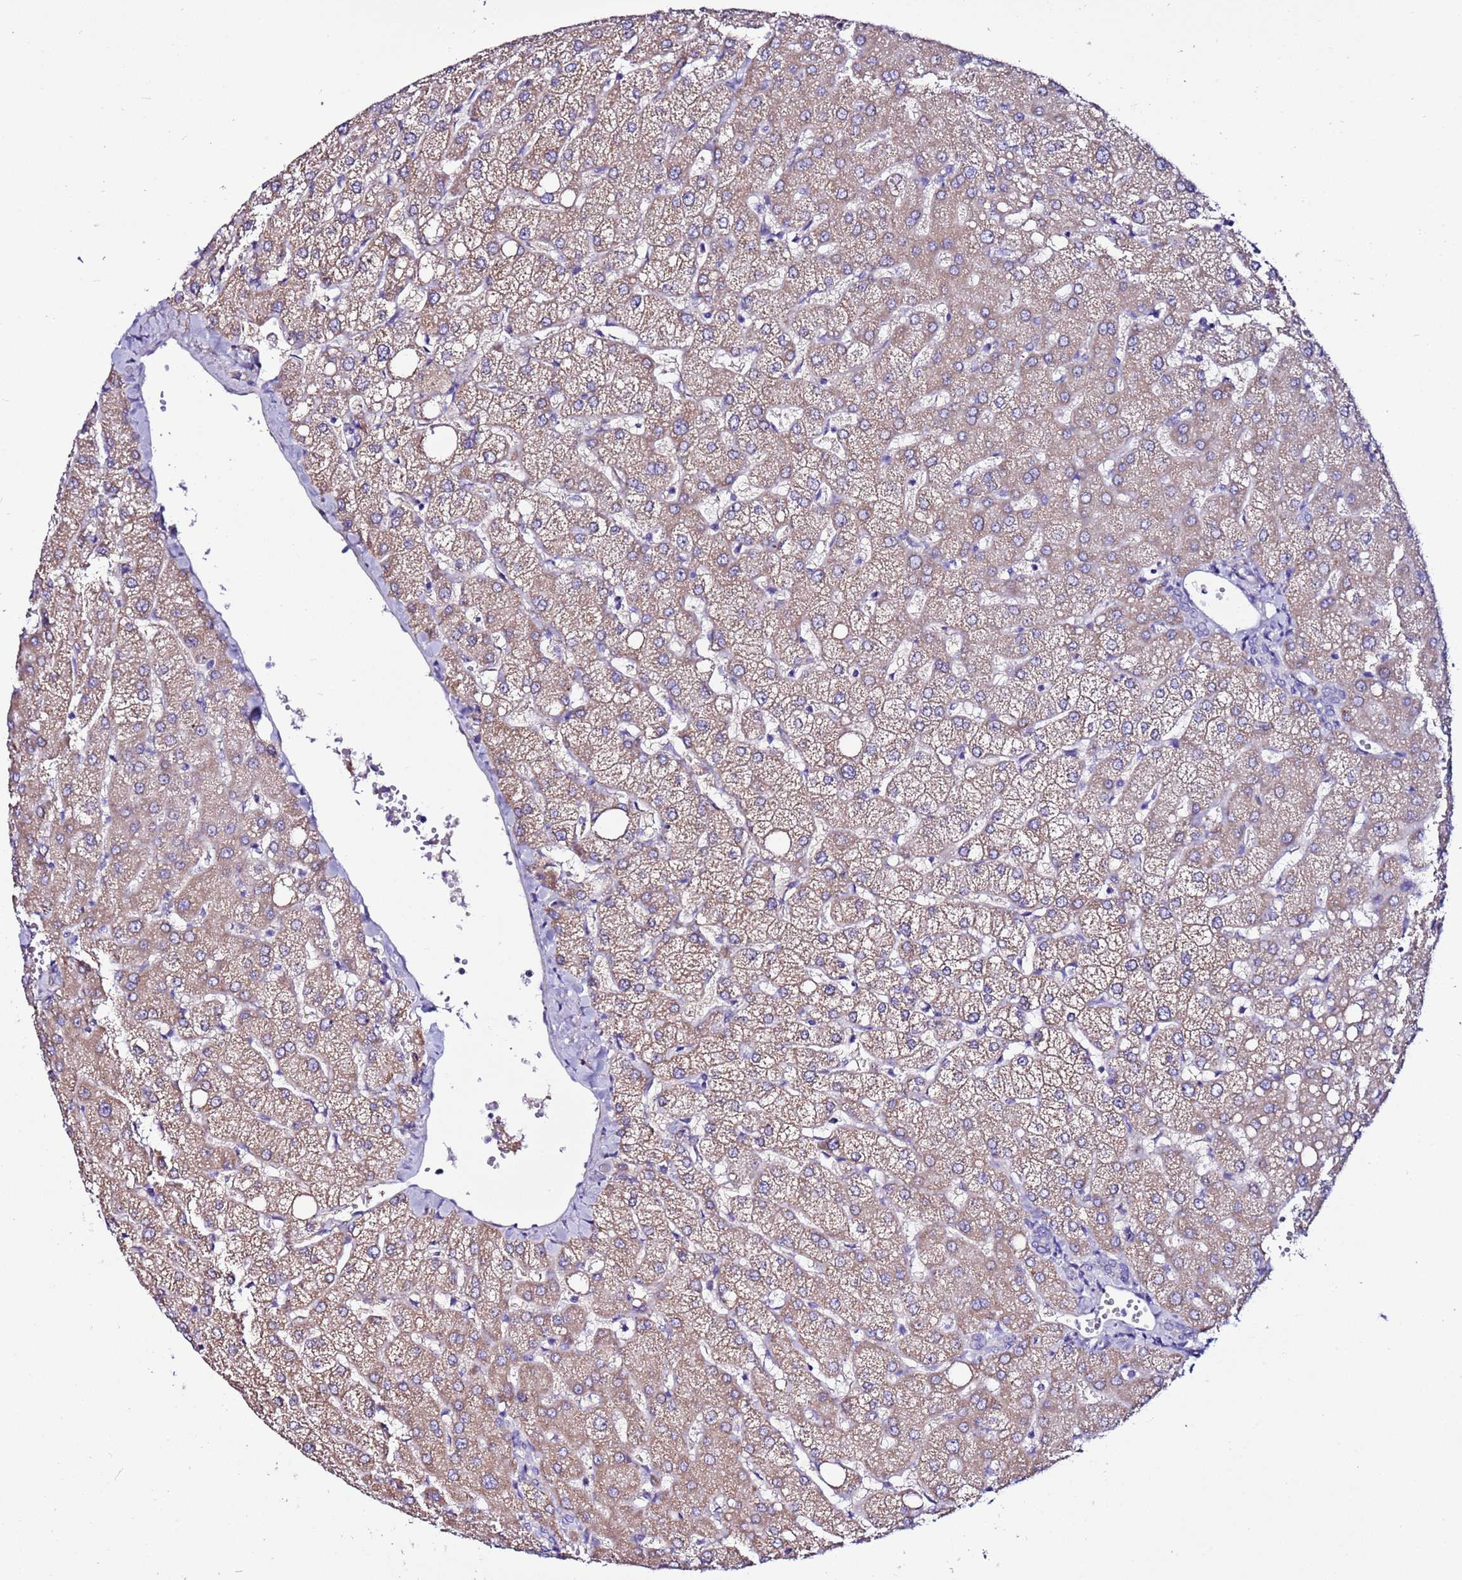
{"staining": {"intensity": "negative", "quantity": "none", "location": "none"}, "tissue": "liver", "cell_type": "Cholangiocytes", "image_type": "normal", "snomed": [{"axis": "morphology", "description": "Normal tissue, NOS"}, {"axis": "topography", "description": "Liver"}], "caption": "A high-resolution image shows immunohistochemistry staining of unremarkable liver, which exhibits no significant expression in cholangiocytes.", "gene": "MYBPC3", "patient": {"sex": "female", "age": 54}}